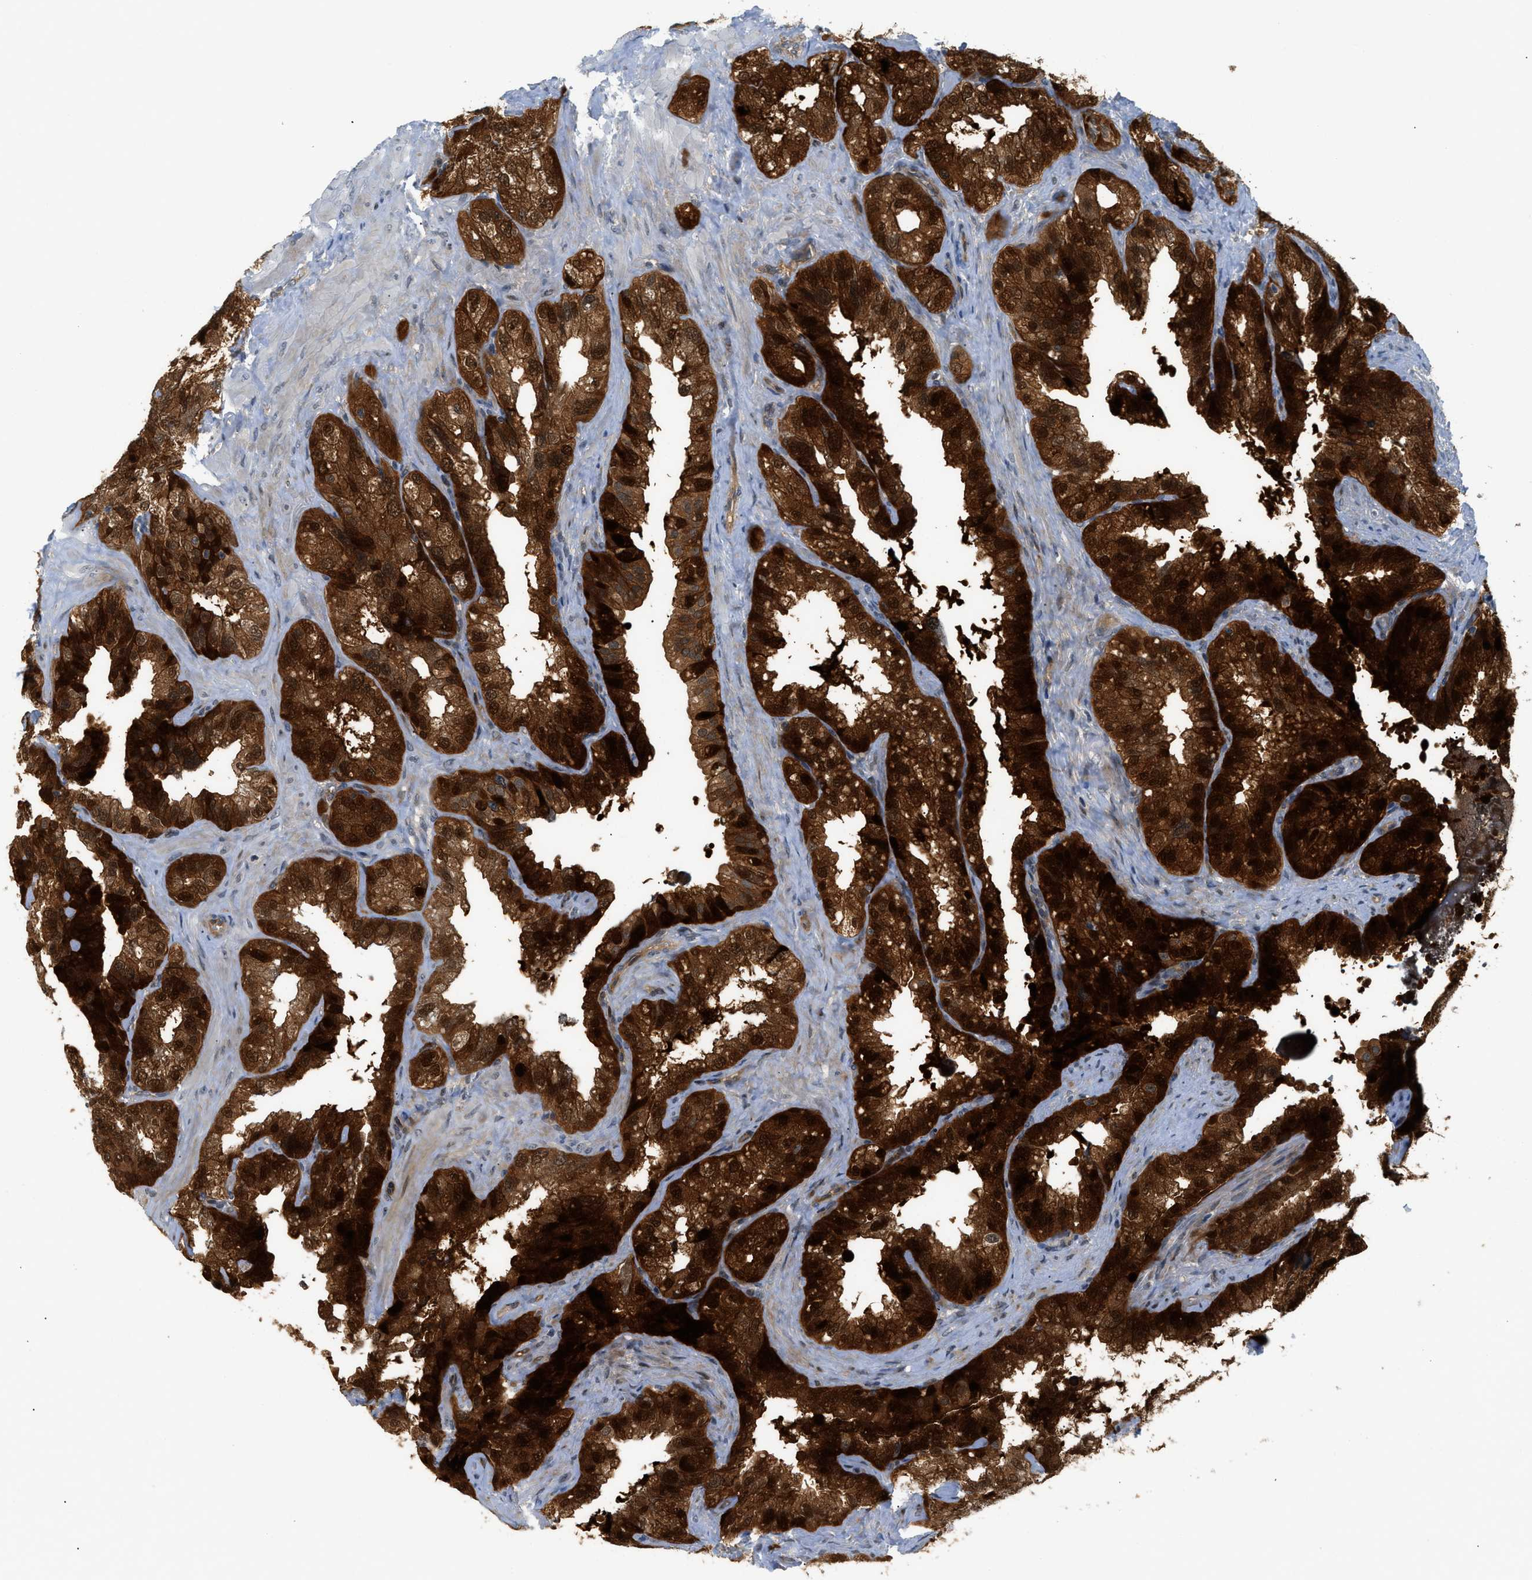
{"staining": {"intensity": "strong", "quantity": ">75%", "location": "cytoplasmic/membranous,nuclear"}, "tissue": "seminal vesicle", "cell_type": "Glandular cells", "image_type": "normal", "snomed": [{"axis": "morphology", "description": "Normal tissue, NOS"}, {"axis": "topography", "description": "Seminal veicle"}], "caption": "Immunohistochemical staining of normal seminal vesicle reveals high levels of strong cytoplasmic/membranous,nuclear staining in approximately >75% of glandular cells.", "gene": "TRAK2", "patient": {"sex": "male", "age": 68}}